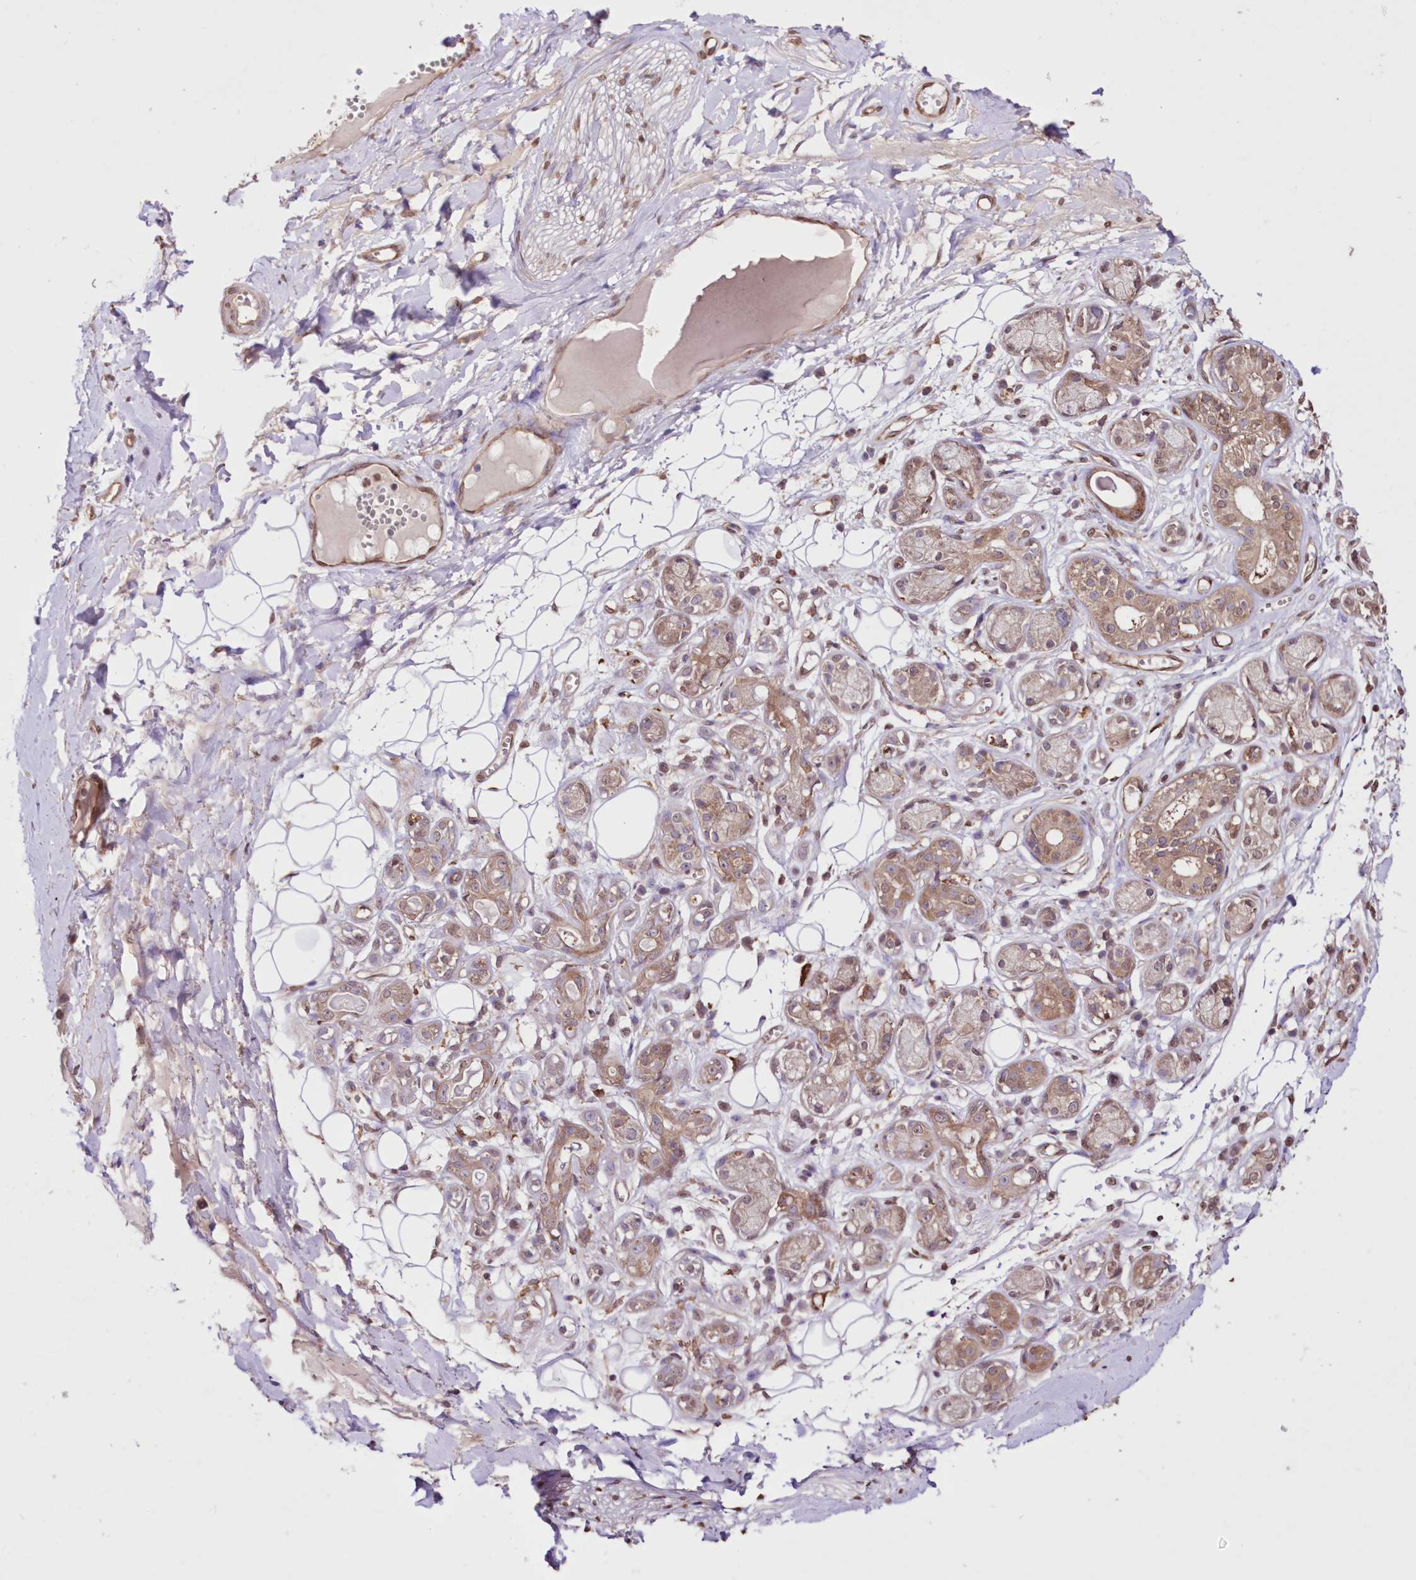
{"staining": {"intensity": "weak", "quantity": "25%-75%", "location": "cytoplasmic/membranous,nuclear"}, "tissue": "adipose tissue", "cell_type": "Adipocytes", "image_type": "normal", "snomed": [{"axis": "morphology", "description": "Normal tissue, NOS"}, {"axis": "morphology", "description": "Inflammation, NOS"}, {"axis": "topography", "description": "Salivary gland"}, {"axis": "topography", "description": "Peripheral nerve tissue"}], "caption": "This histopathology image reveals immunohistochemistry (IHC) staining of benign human adipose tissue, with low weak cytoplasmic/membranous,nuclear positivity in approximately 25%-75% of adipocytes.", "gene": "FCHO2", "patient": {"sex": "female", "age": 75}}